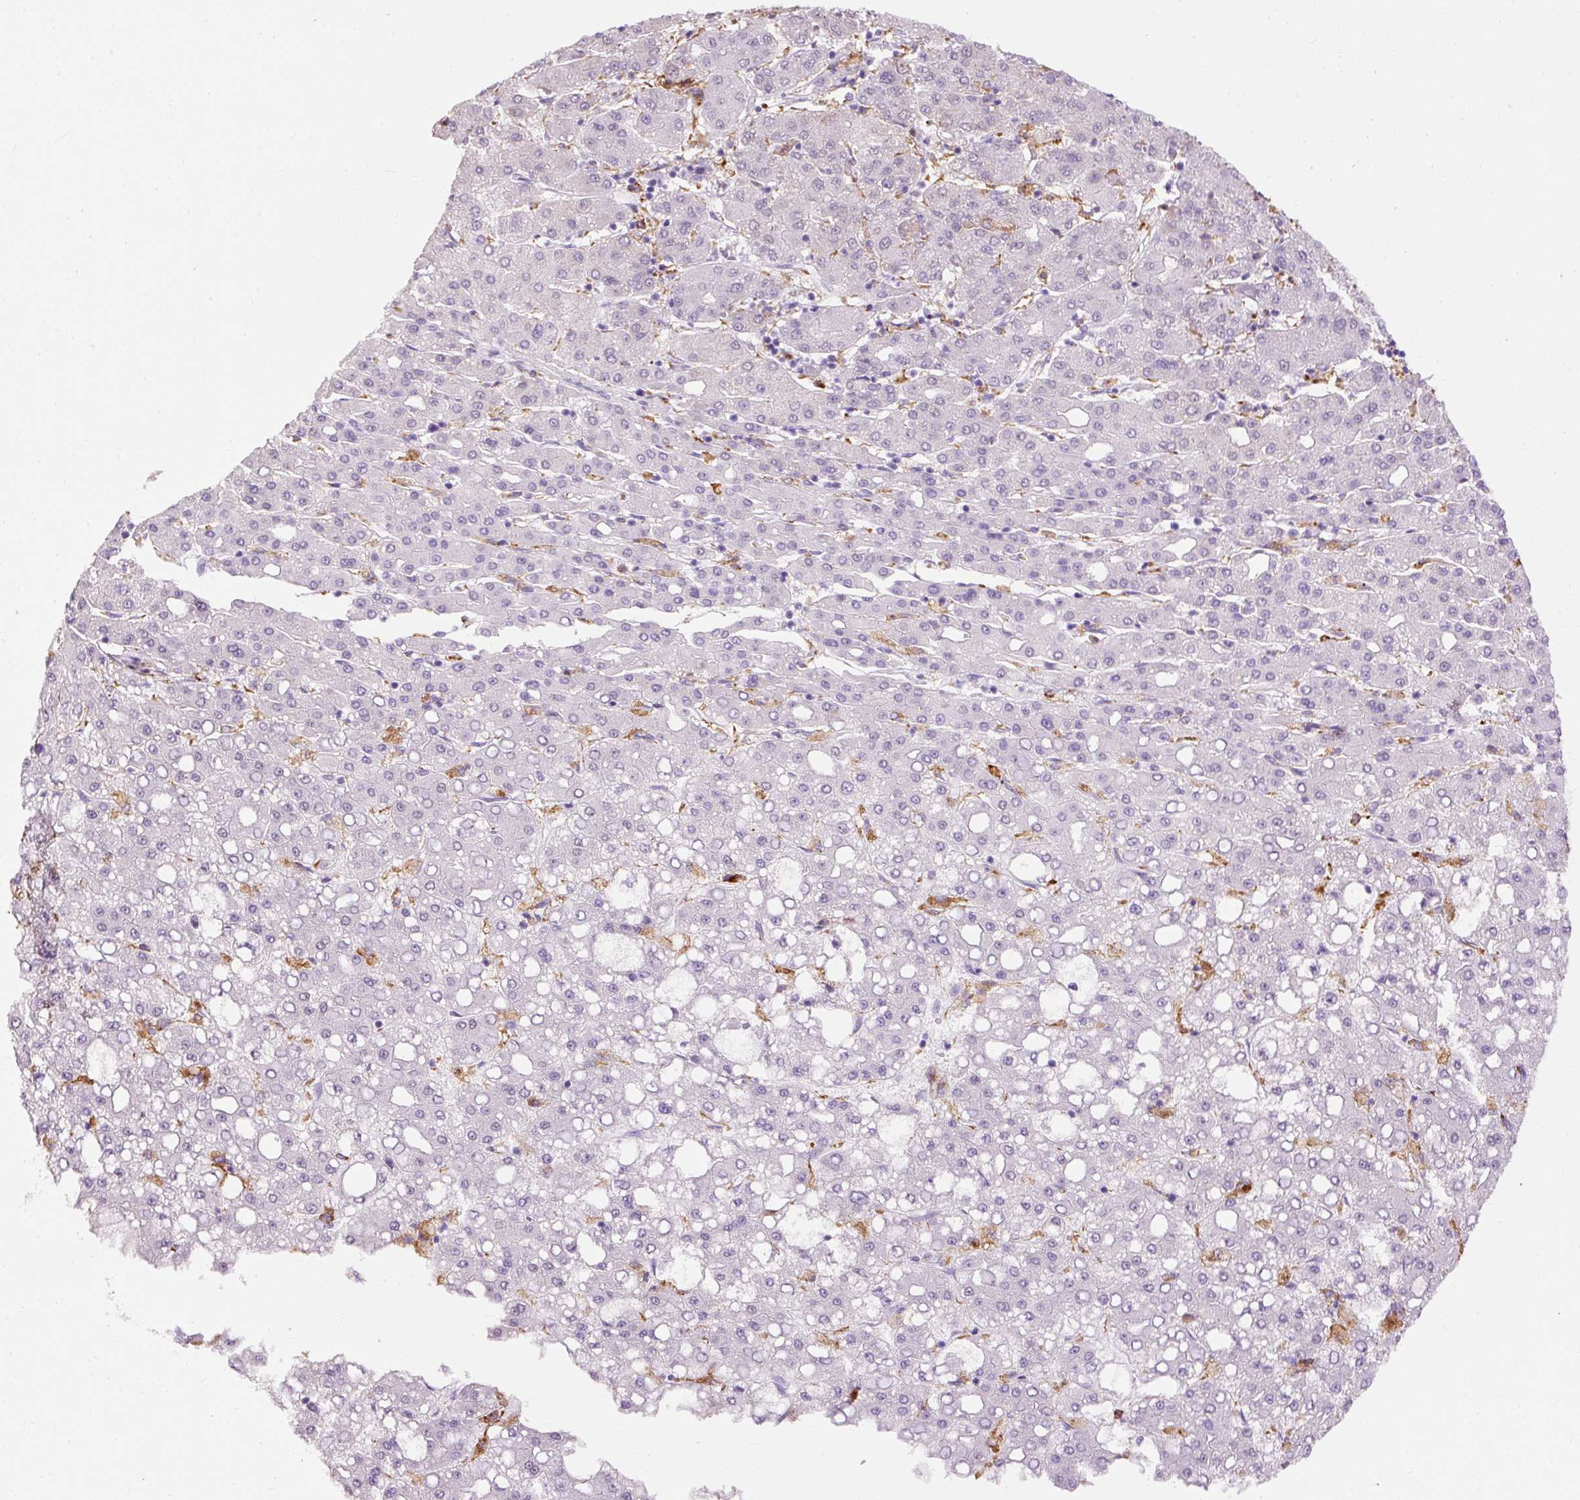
{"staining": {"intensity": "negative", "quantity": "none", "location": "none"}, "tissue": "liver cancer", "cell_type": "Tumor cells", "image_type": "cancer", "snomed": [{"axis": "morphology", "description": "Carcinoma, Hepatocellular, NOS"}, {"axis": "topography", "description": "Liver"}], "caption": "A photomicrograph of liver cancer stained for a protein demonstrates no brown staining in tumor cells.", "gene": "LY86", "patient": {"sex": "male", "age": 65}}